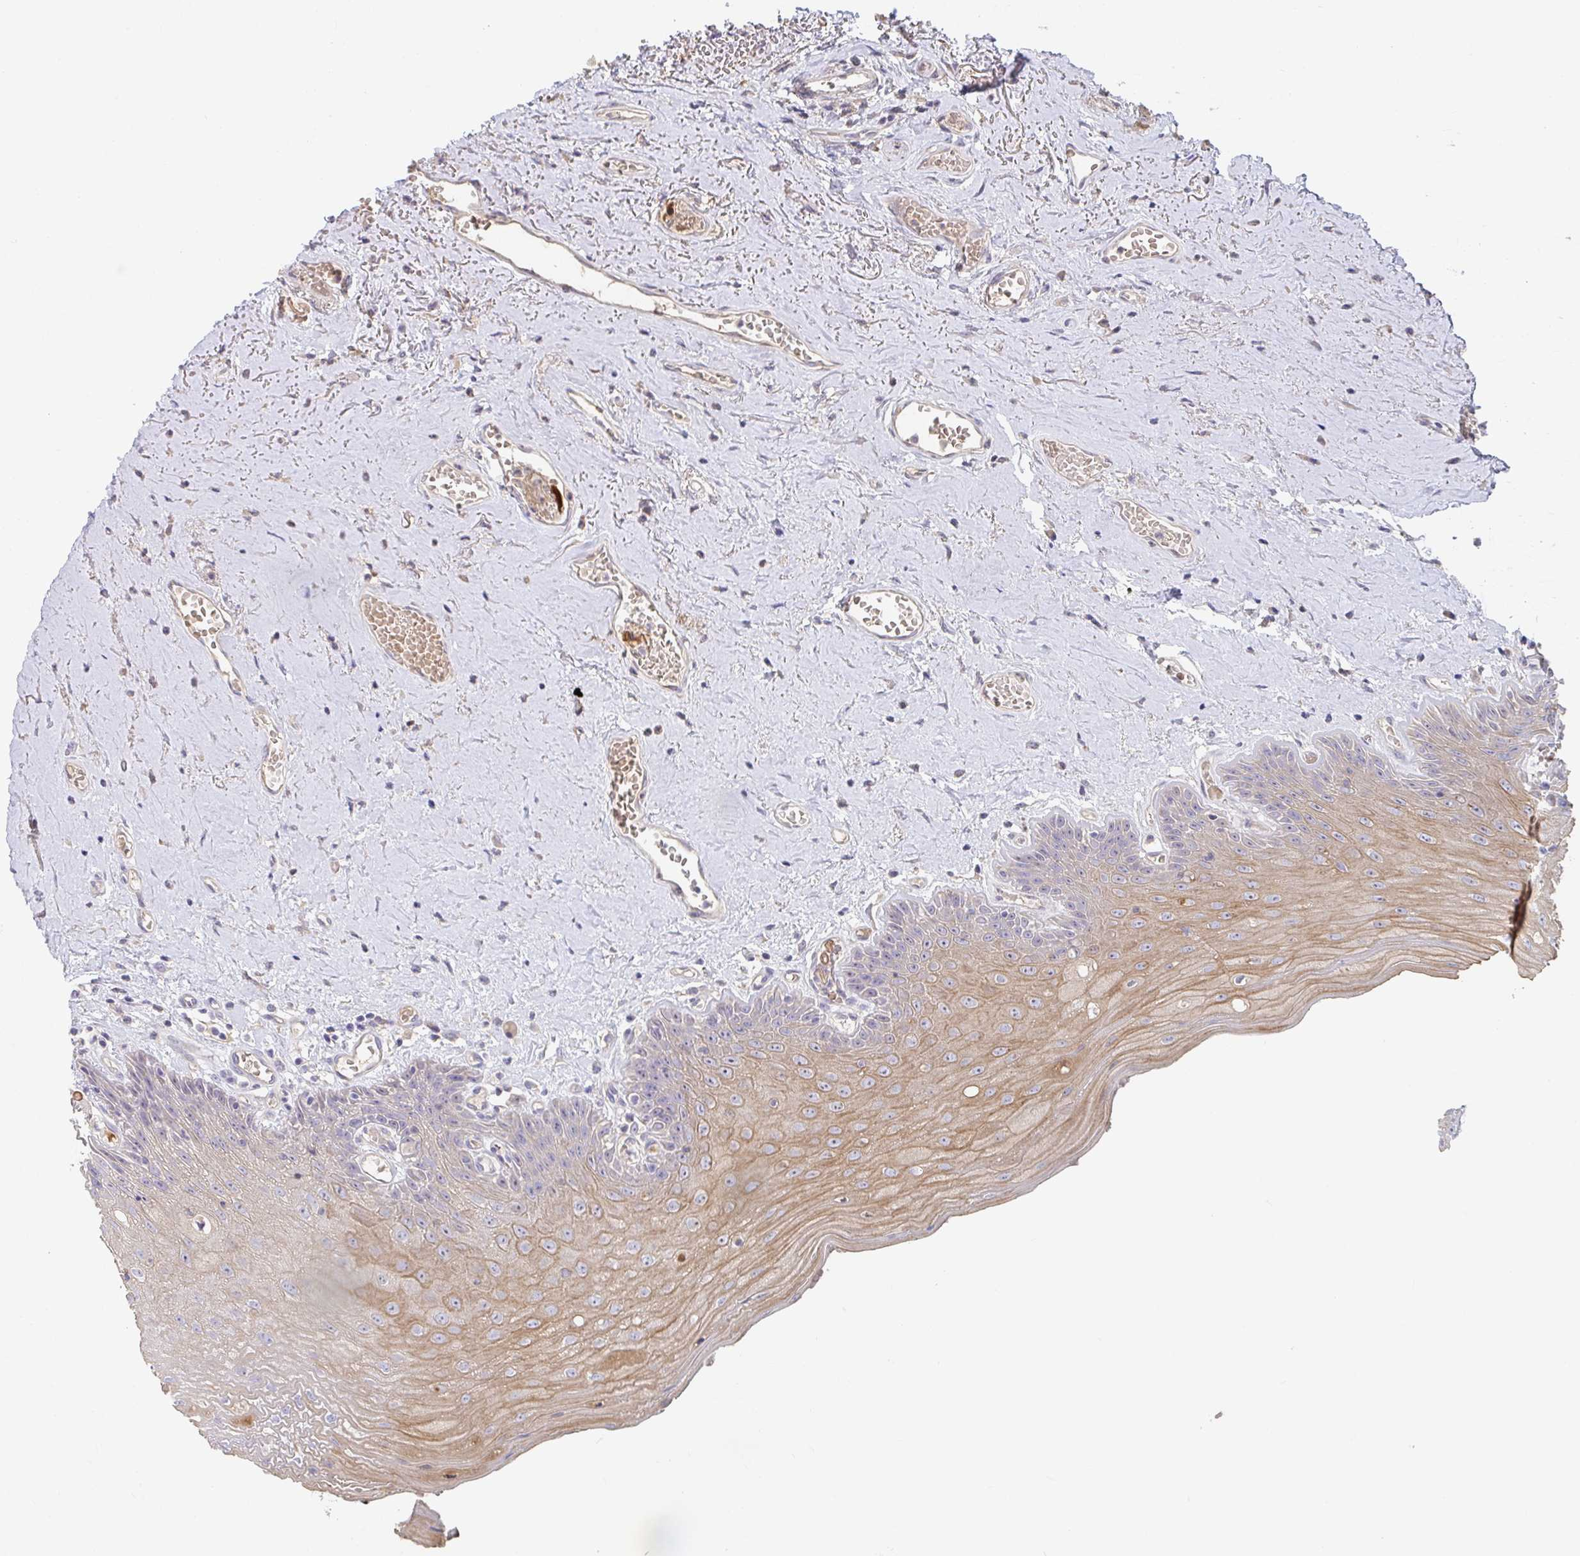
{"staining": {"intensity": "moderate", "quantity": "<25%", "location": "cytoplasmic/membranous"}, "tissue": "oral mucosa", "cell_type": "Squamous epithelial cells", "image_type": "normal", "snomed": [{"axis": "morphology", "description": "Normal tissue, NOS"}, {"axis": "morphology", "description": "Squamous cell carcinoma, NOS"}, {"axis": "topography", "description": "Oral tissue"}, {"axis": "topography", "description": "Peripheral nerve tissue"}, {"axis": "topography", "description": "Head-Neck"}], "caption": "Squamous epithelial cells exhibit low levels of moderate cytoplasmic/membranous expression in approximately <25% of cells in normal oral mucosa. Using DAB (3,3'-diaminobenzidine) (brown) and hematoxylin (blue) stains, captured at high magnification using brightfield microscopy.", "gene": "ANO5", "patient": {"sex": "female", "age": 59}}